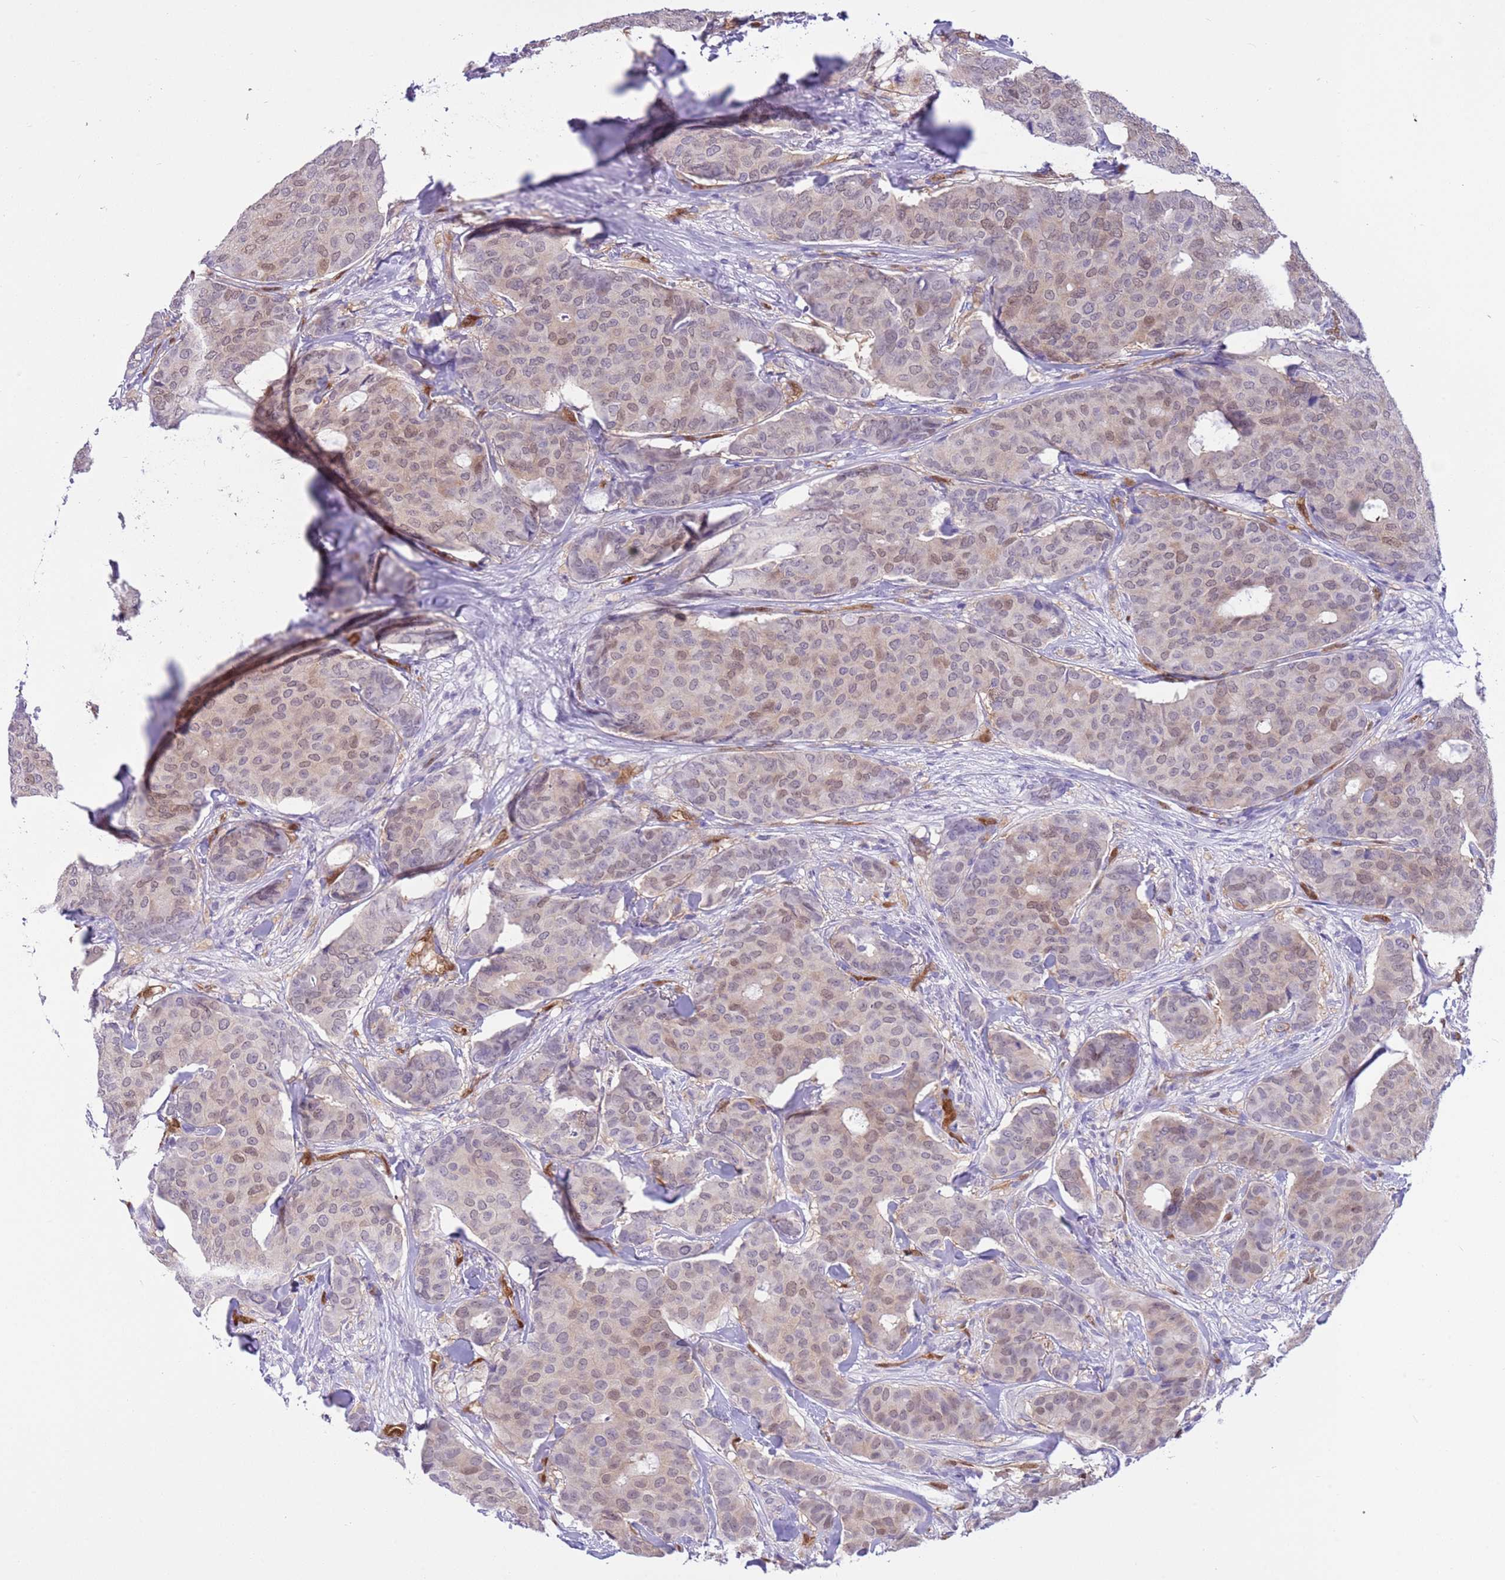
{"staining": {"intensity": "weak", "quantity": ">75%", "location": "cytoplasmic/membranous,nuclear"}, "tissue": "breast cancer", "cell_type": "Tumor cells", "image_type": "cancer", "snomed": [{"axis": "morphology", "description": "Duct carcinoma"}, {"axis": "topography", "description": "Breast"}], "caption": "Protein expression analysis of breast cancer (invasive ductal carcinoma) displays weak cytoplasmic/membranous and nuclear positivity in about >75% of tumor cells.", "gene": "DDI2", "patient": {"sex": "female", "age": 75}}